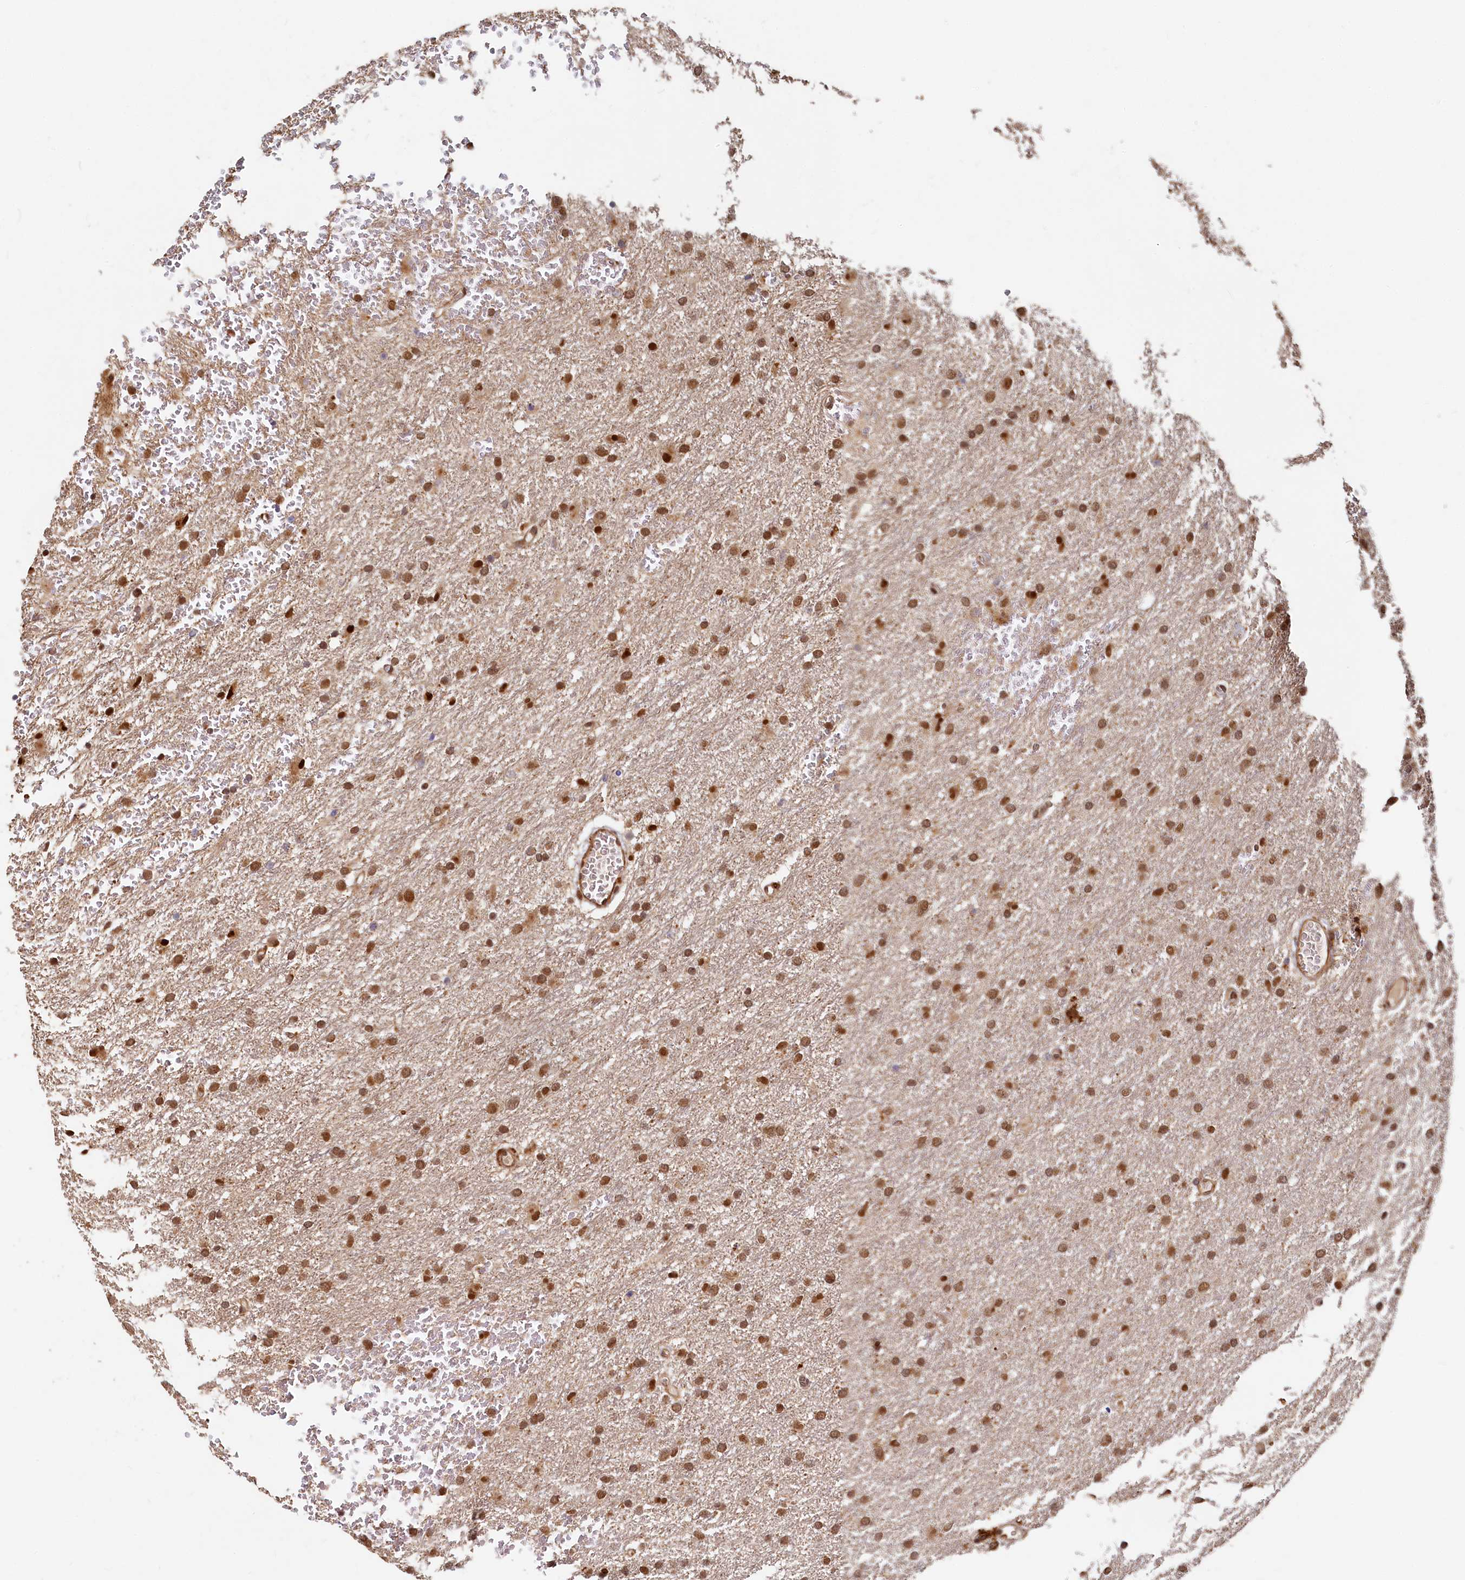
{"staining": {"intensity": "moderate", "quantity": ">75%", "location": "nuclear"}, "tissue": "glioma", "cell_type": "Tumor cells", "image_type": "cancer", "snomed": [{"axis": "morphology", "description": "Glioma, malignant, High grade"}, {"axis": "topography", "description": "Cerebral cortex"}], "caption": "Approximately >75% of tumor cells in malignant glioma (high-grade) reveal moderate nuclear protein positivity as visualized by brown immunohistochemical staining.", "gene": "TRIM23", "patient": {"sex": "female", "age": 36}}